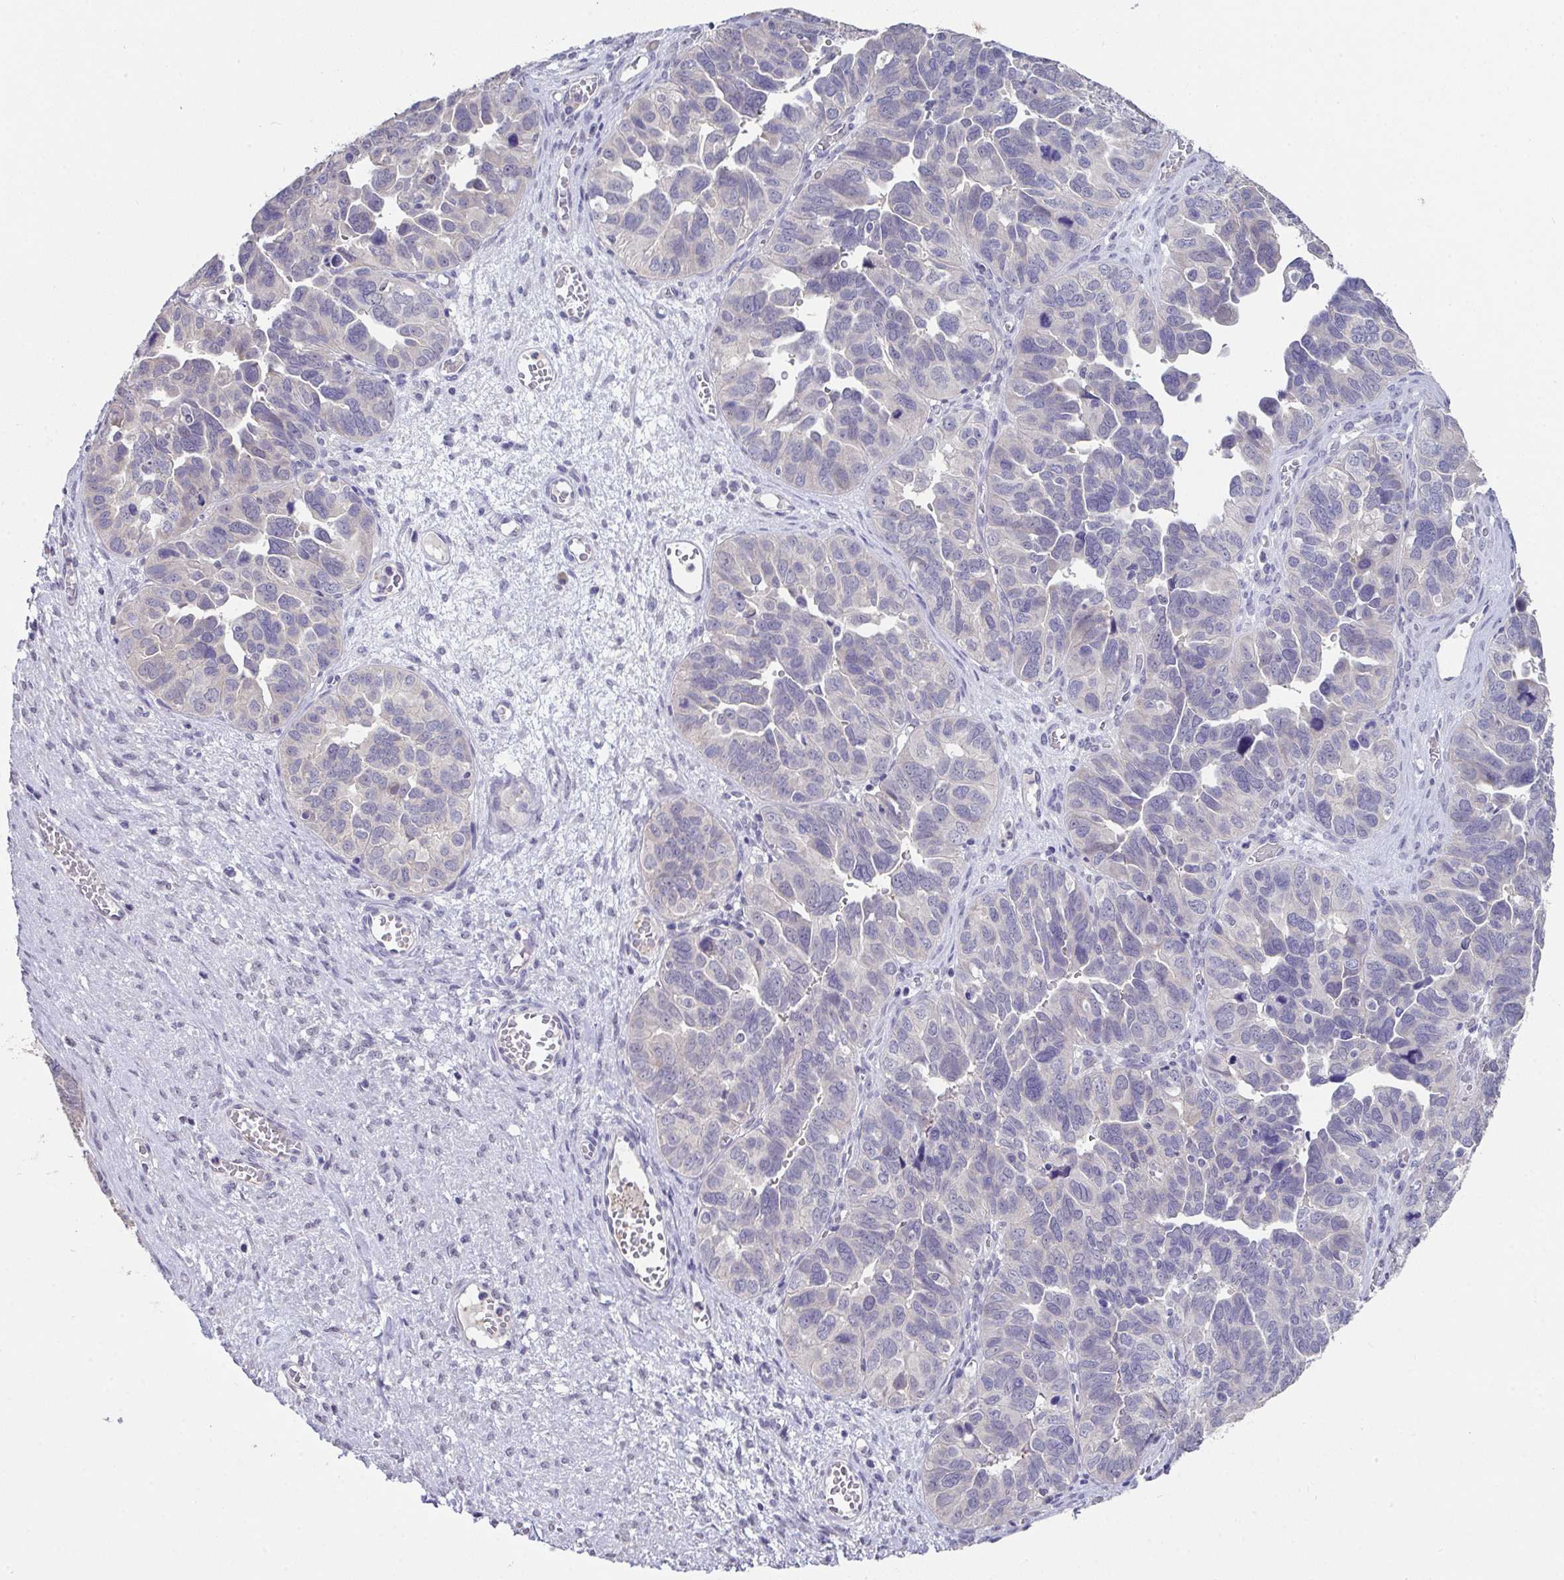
{"staining": {"intensity": "negative", "quantity": "none", "location": "none"}, "tissue": "ovarian cancer", "cell_type": "Tumor cells", "image_type": "cancer", "snomed": [{"axis": "morphology", "description": "Cystadenocarcinoma, serous, NOS"}, {"axis": "topography", "description": "Ovary"}], "caption": "High magnification brightfield microscopy of ovarian cancer (serous cystadenocarcinoma) stained with DAB (brown) and counterstained with hematoxylin (blue): tumor cells show no significant positivity.", "gene": "GLTPD2", "patient": {"sex": "female", "age": 64}}